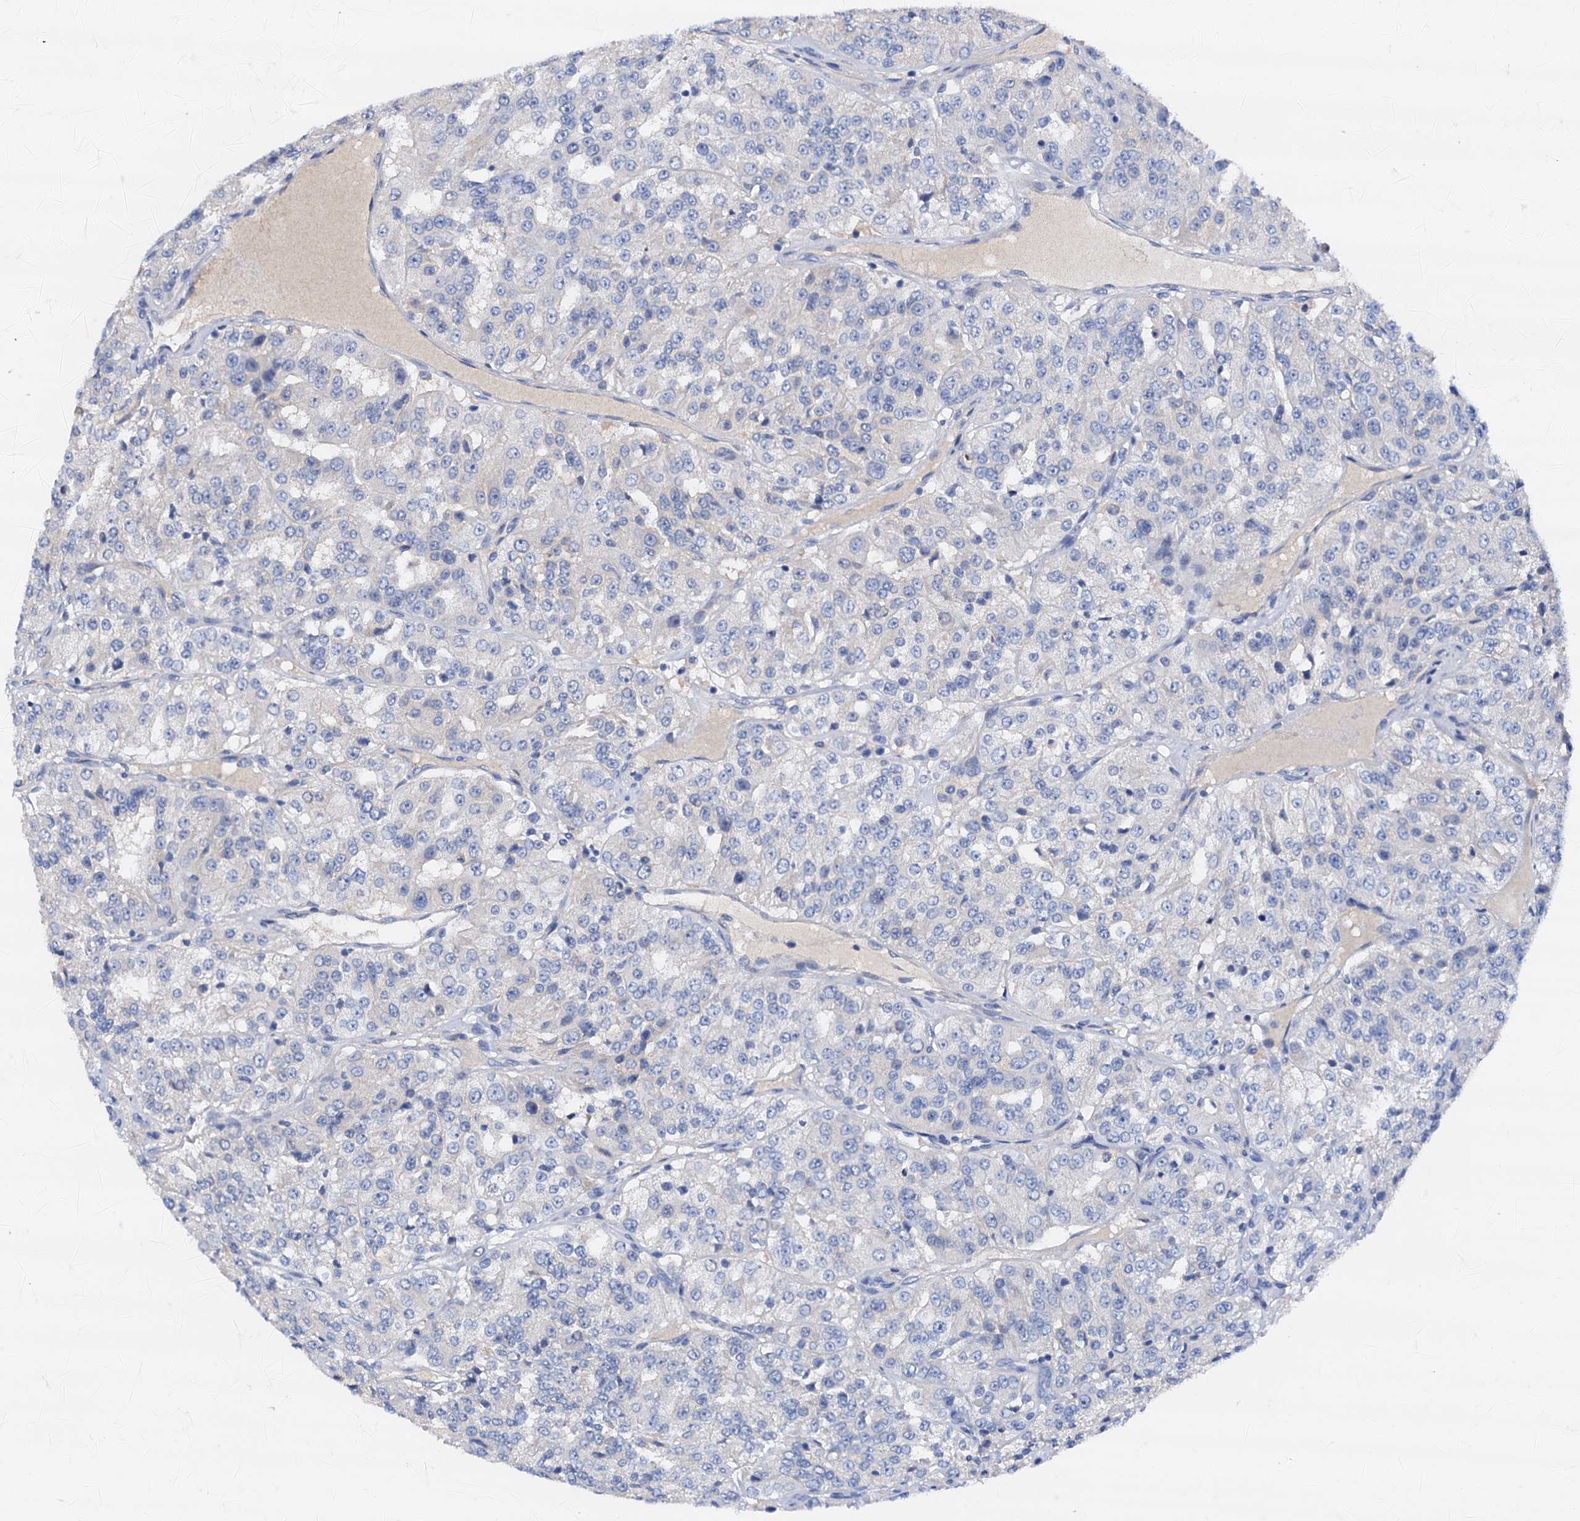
{"staining": {"intensity": "negative", "quantity": "none", "location": "none"}, "tissue": "renal cancer", "cell_type": "Tumor cells", "image_type": "cancer", "snomed": [{"axis": "morphology", "description": "Adenocarcinoma, NOS"}, {"axis": "topography", "description": "Kidney"}], "caption": "The immunohistochemistry photomicrograph has no significant expression in tumor cells of renal adenocarcinoma tissue.", "gene": "RASSF9", "patient": {"sex": "female", "age": 63}}